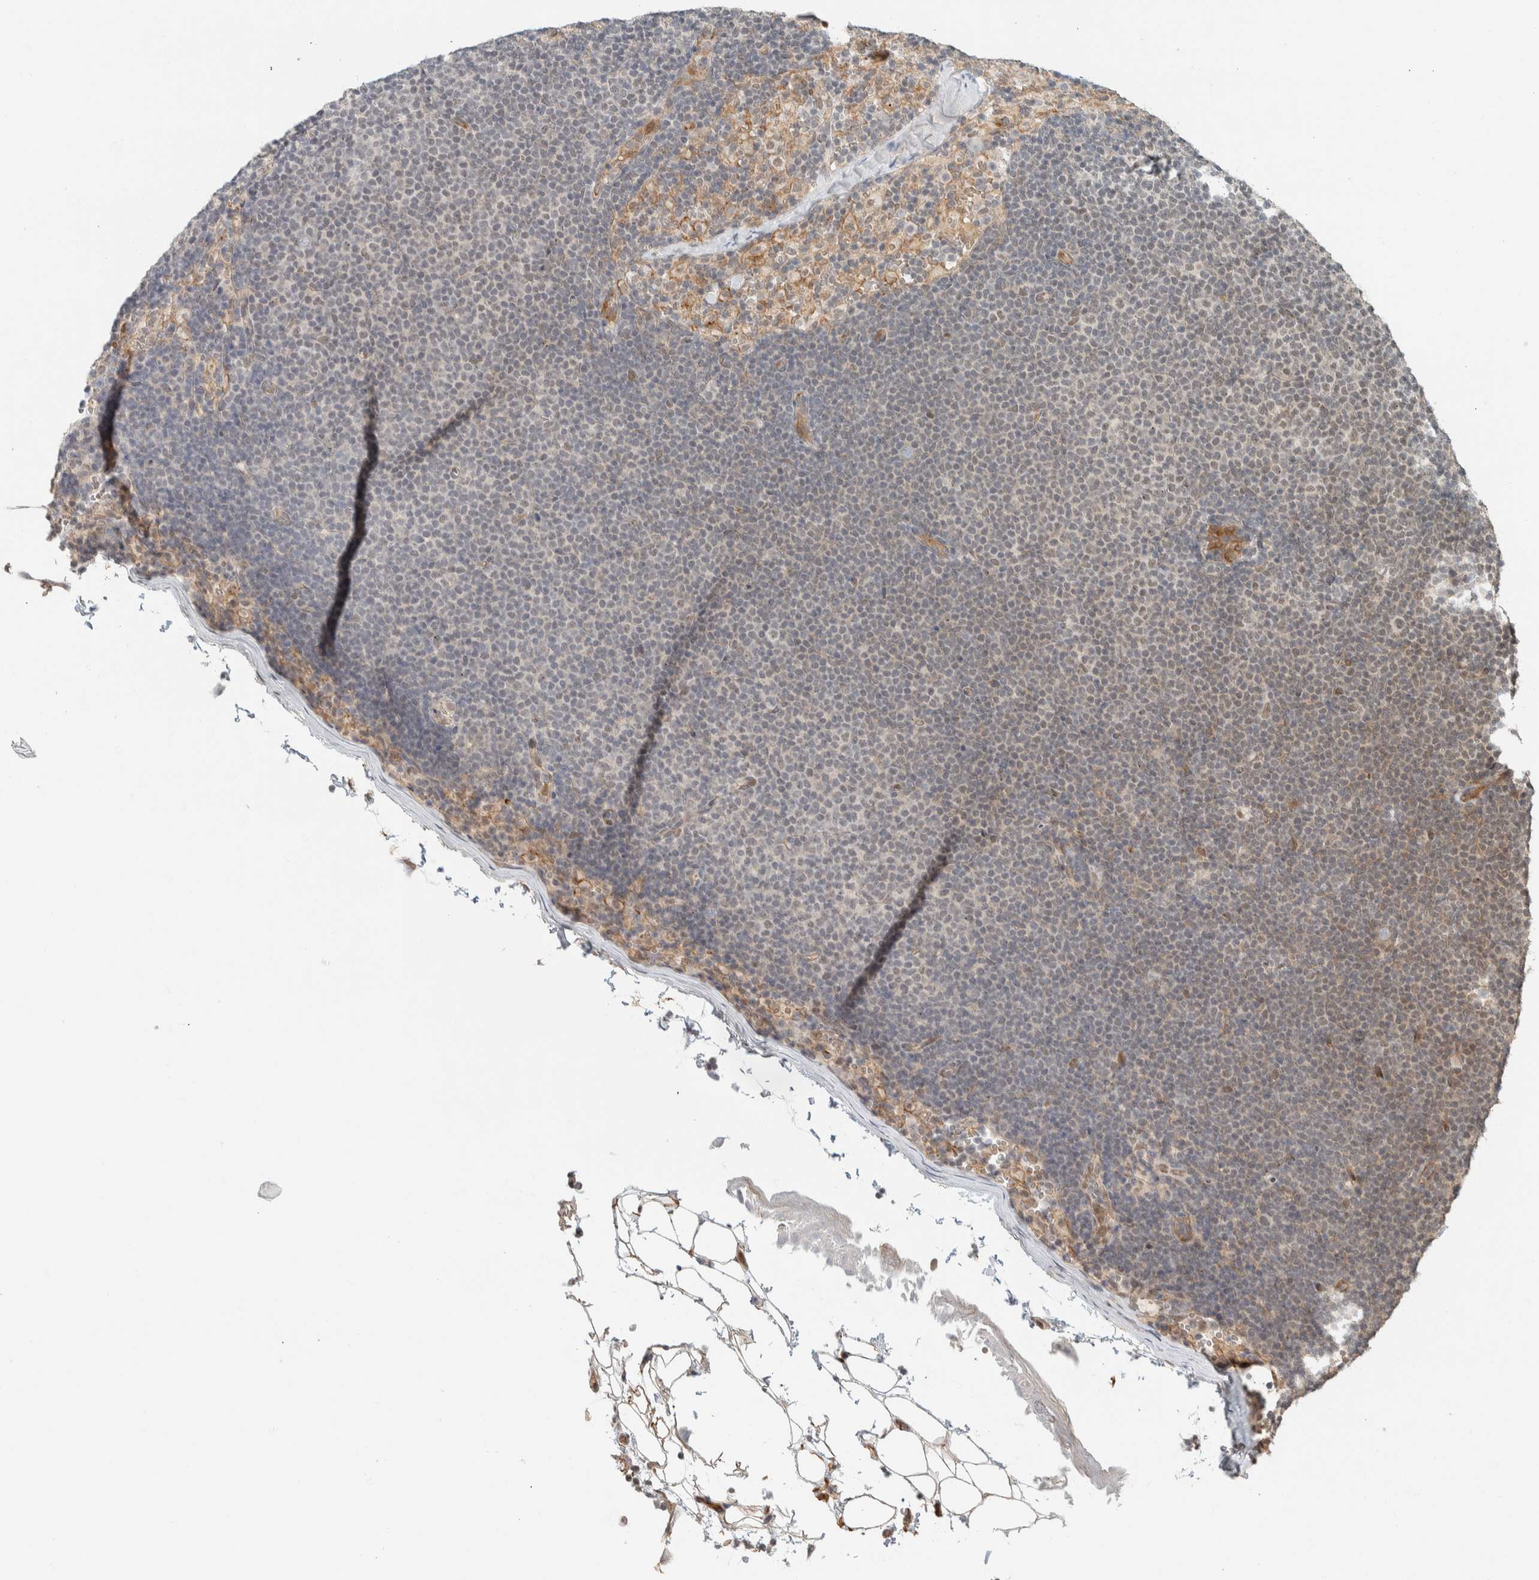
{"staining": {"intensity": "weak", "quantity": "25%-75%", "location": "nuclear"}, "tissue": "lymphoma", "cell_type": "Tumor cells", "image_type": "cancer", "snomed": [{"axis": "morphology", "description": "Malignant lymphoma, non-Hodgkin's type, Low grade"}, {"axis": "topography", "description": "Lymph node"}], "caption": "Protein staining shows weak nuclear expression in approximately 25%-75% of tumor cells in lymphoma. Nuclei are stained in blue.", "gene": "ZBTB2", "patient": {"sex": "female", "age": 53}}